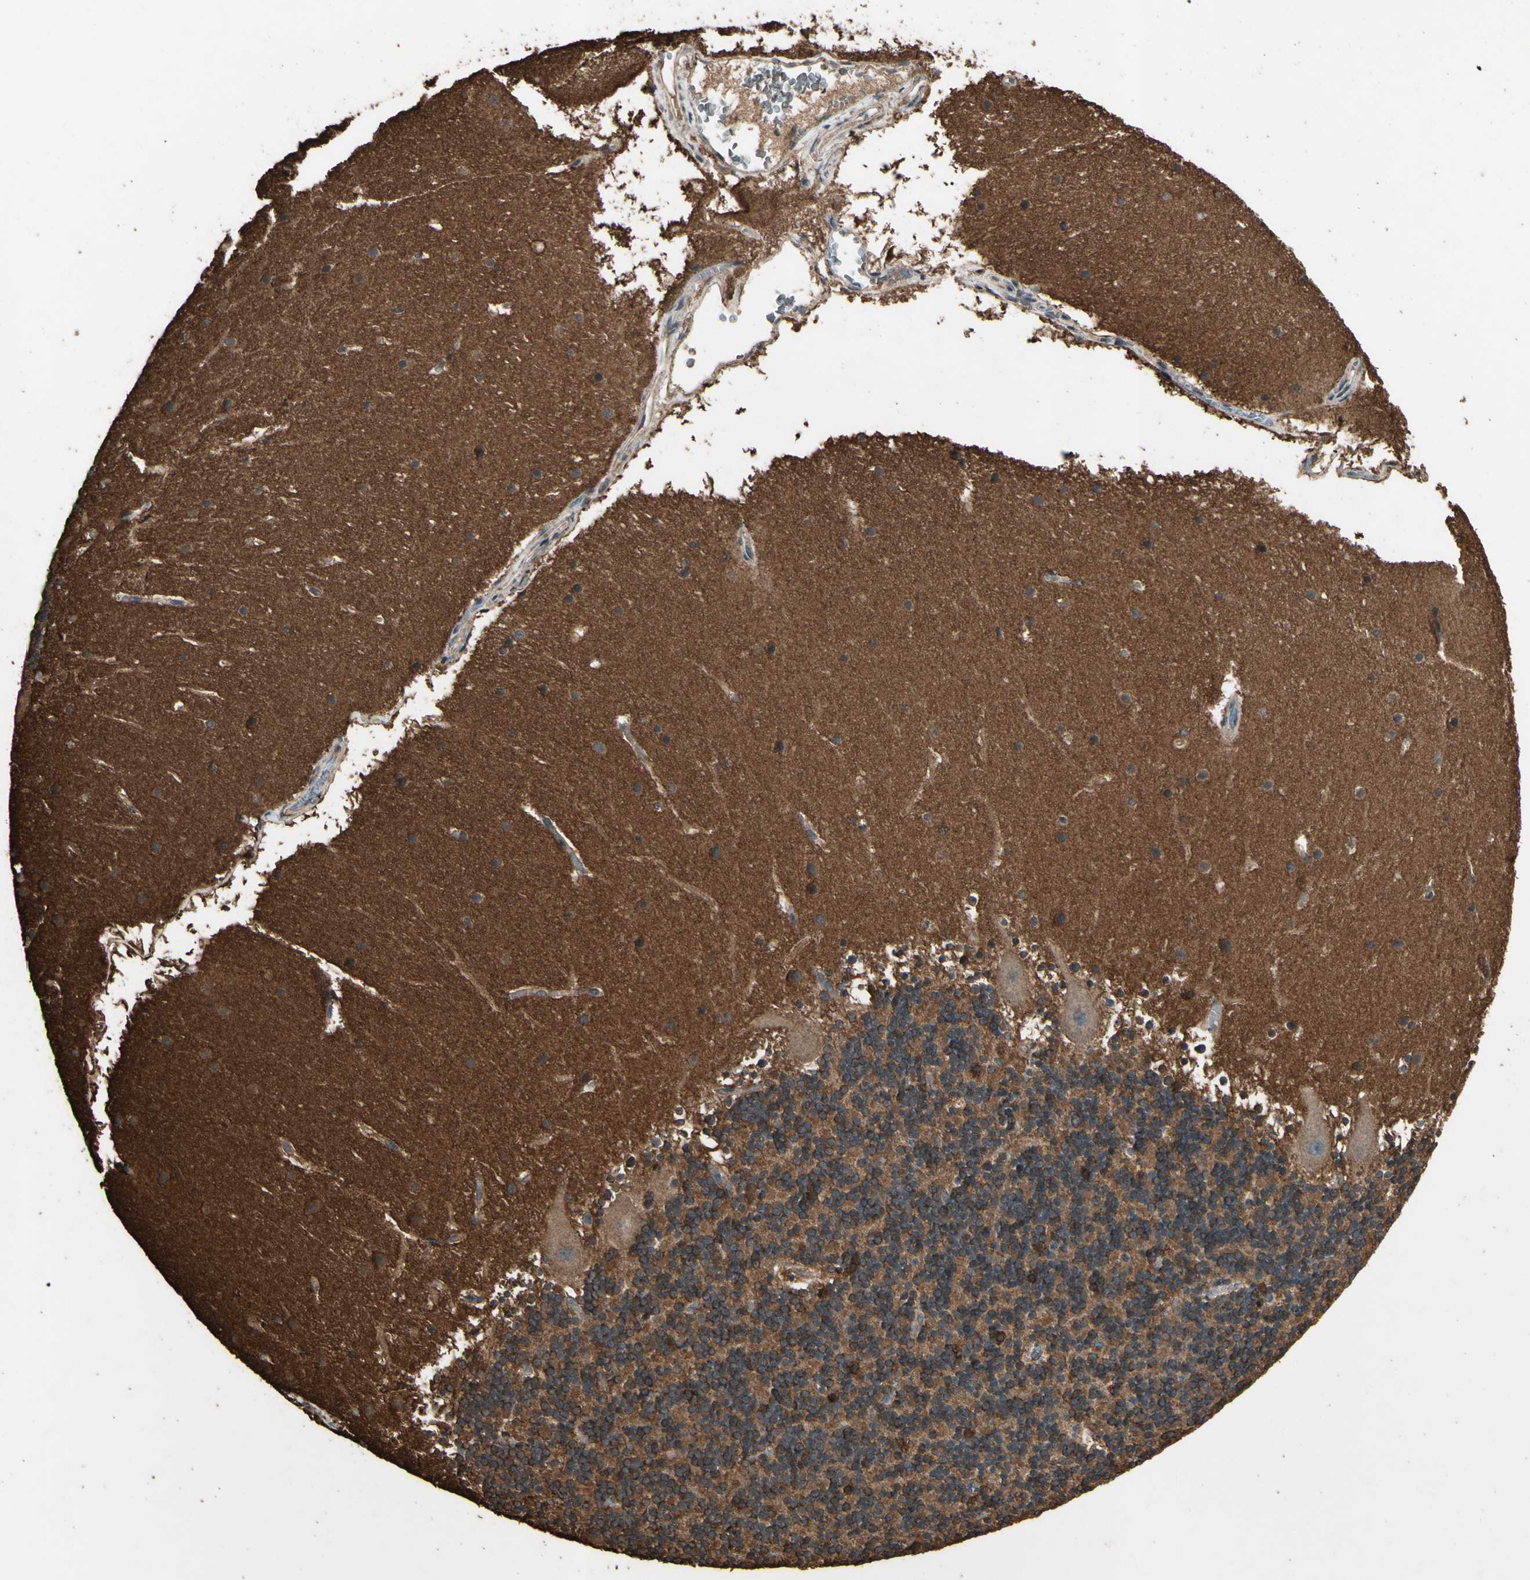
{"staining": {"intensity": "weak", "quantity": ">75%", "location": "cytoplasmic/membranous"}, "tissue": "cerebellum", "cell_type": "Cells in granular layer", "image_type": "normal", "snomed": [{"axis": "morphology", "description": "Normal tissue, NOS"}, {"axis": "topography", "description": "Cerebellum"}], "caption": "Brown immunohistochemical staining in benign cerebellum shows weak cytoplasmic/membranous positivity in about >75% of cells in granular layer.", "gene": "TSPO", "patient": {"sex": "female", "age": 19}}